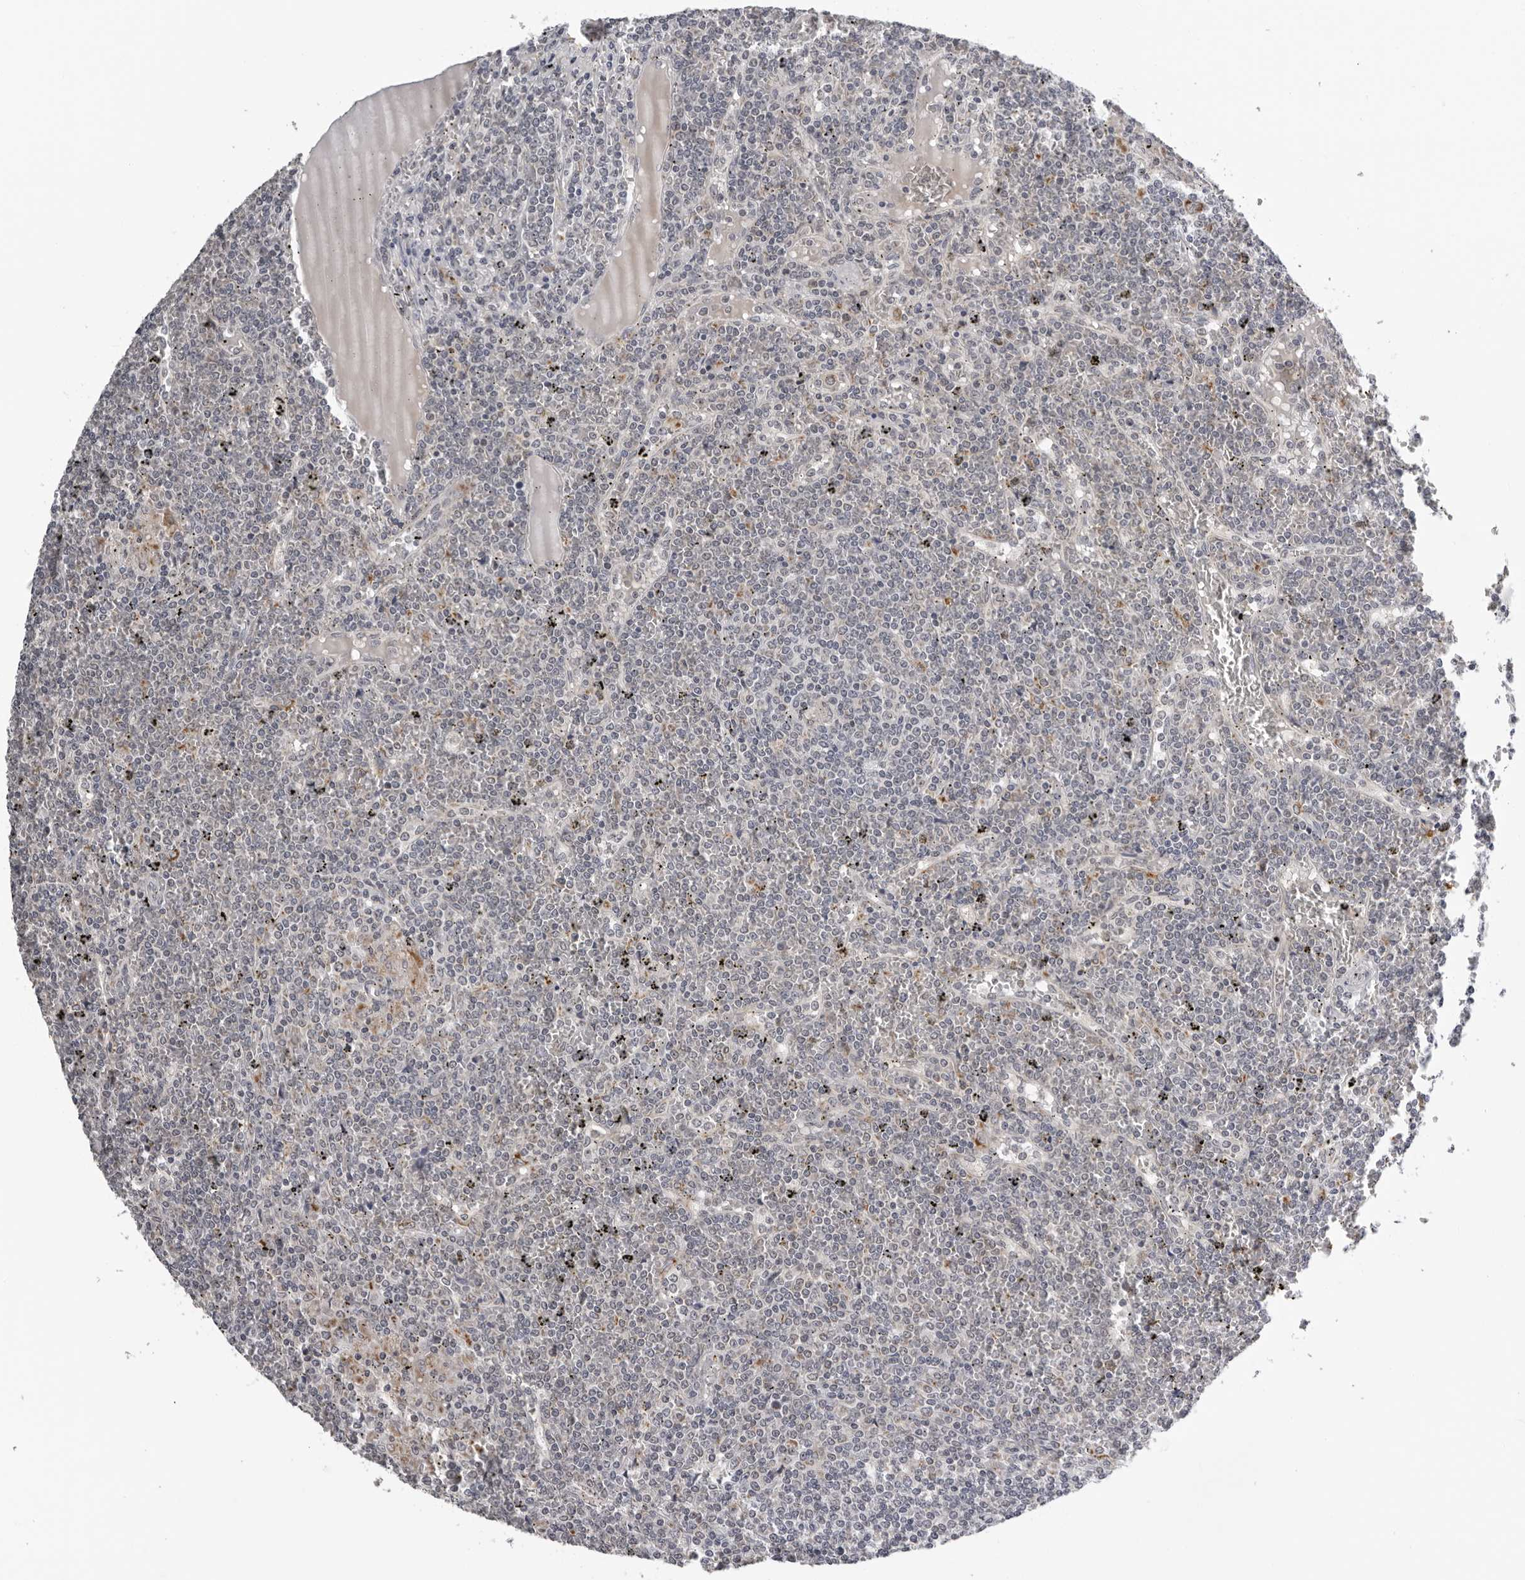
{"staining": {"intensity": "negative", "quantity": "none", "location": "none"}, "tissue": "lymphoma", "cell_type": "Tumor cells", "image_type": "cancer", "snomed": [{"axis": "morphology", "description": "Malignant lymphoma, non-Hodgkin's type, Low grade"}, {"axis": "topography", "description": "Spleen"}], "caption": "IHC photomicrograph of neoplastic tissue: human lymphoma stained with DAB (3,3'-diaminobenzidine) shows no significant protein positivity in tumor cells.", "gene": "CPT2", "patient": {"sex": "female", "age": 19}}